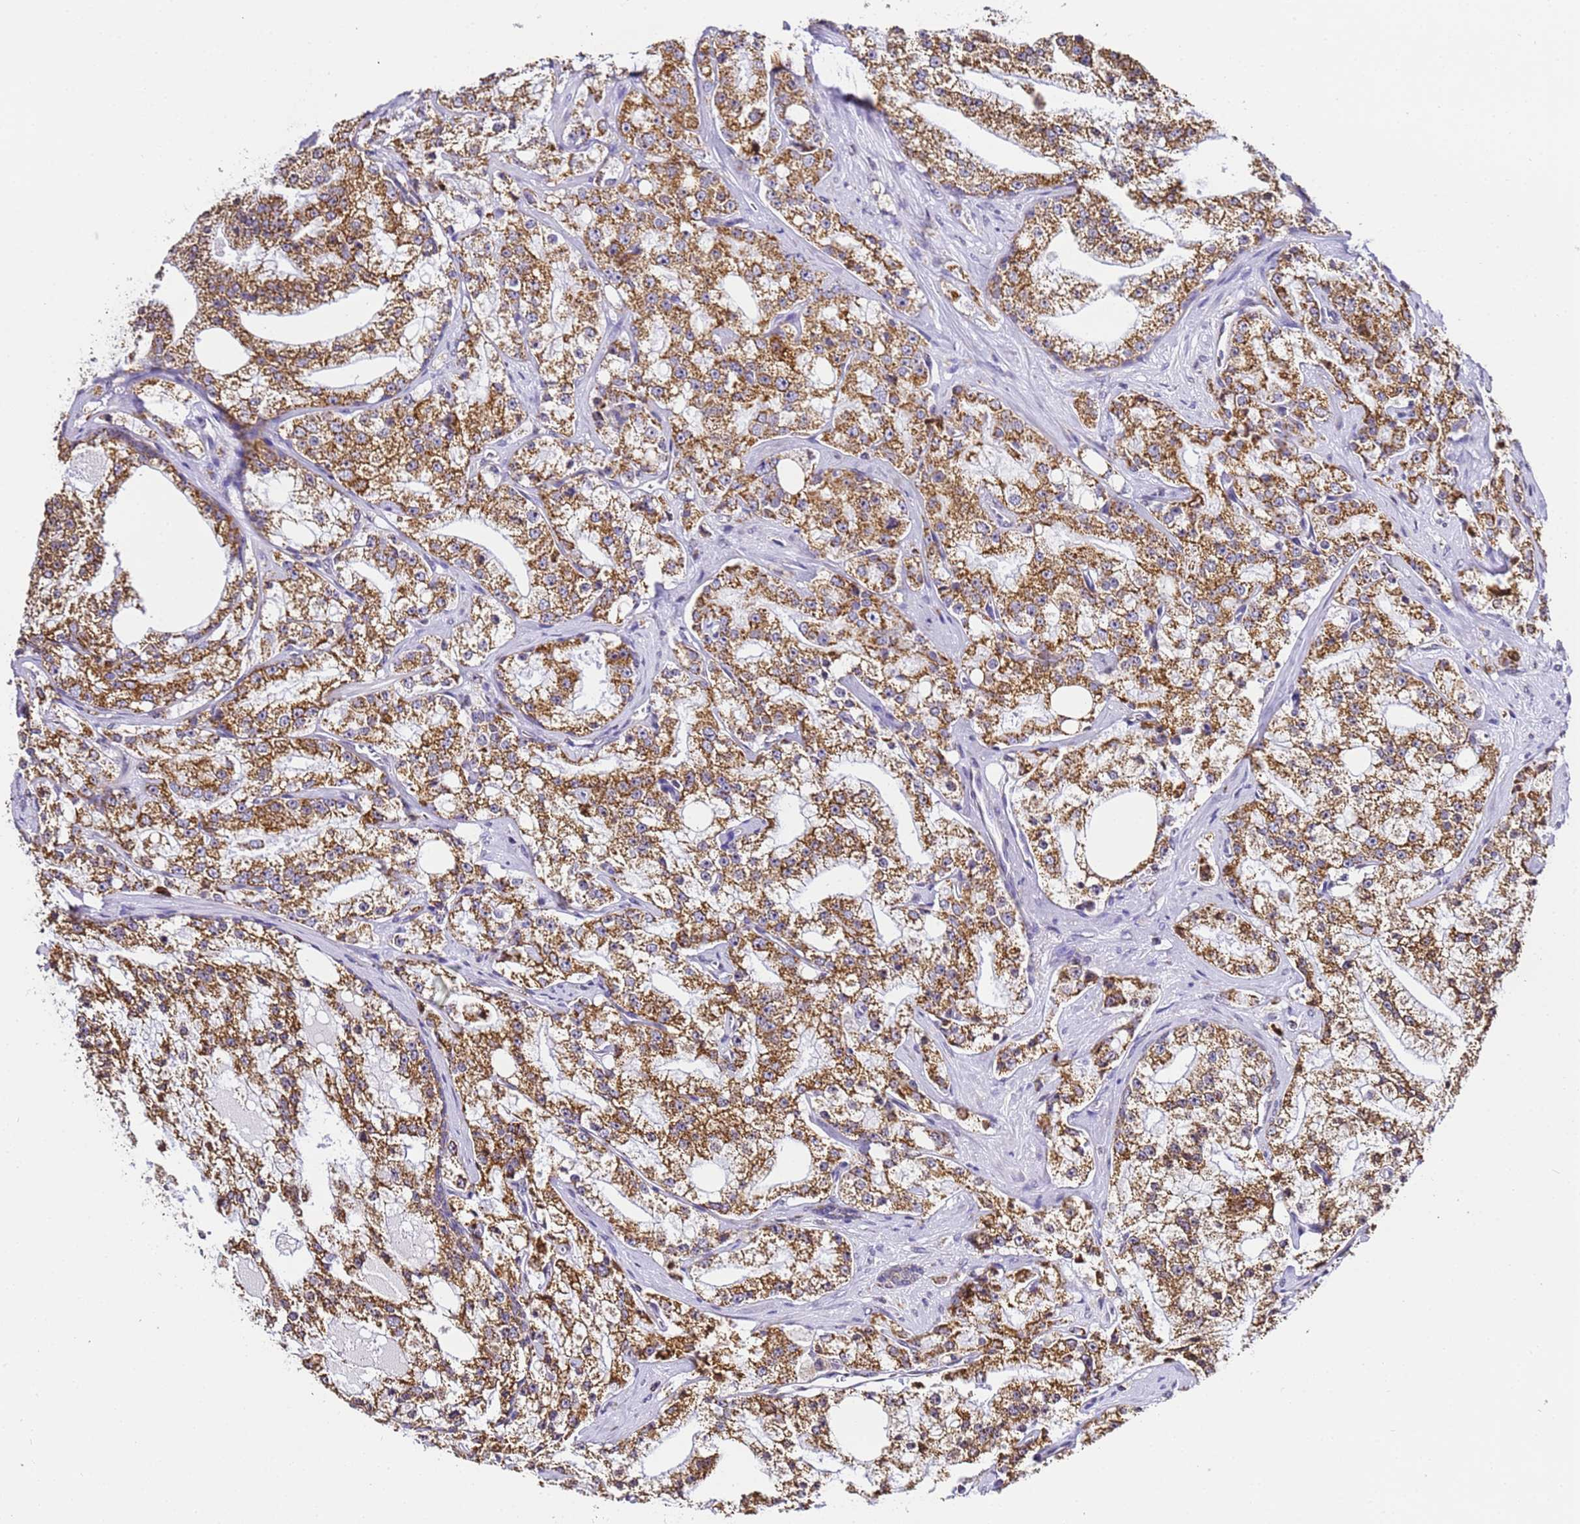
{"staining": {"intensity": "strong", "quantity": ">75%", "location": "cytoplasmic/membranous"}, "tissue": "prostate cancer", "cell_type": "Tumor cells", "image_type": "cancer", "snomed": [{"axis": "morphology", "description": "Adenocarcinoma, High grade"}, {"axis": "topography", "description": "Prostate"}], "caption": "Strong cytoplasmic/membranous staining for a protein is appreciated in about >75% of tumor cells of prostate cancer (adenocarcinoma (high-grade)) using immunohistochemistry.", "gene": "HSPE1", "patient": {"sex": "male", "age": 64}}